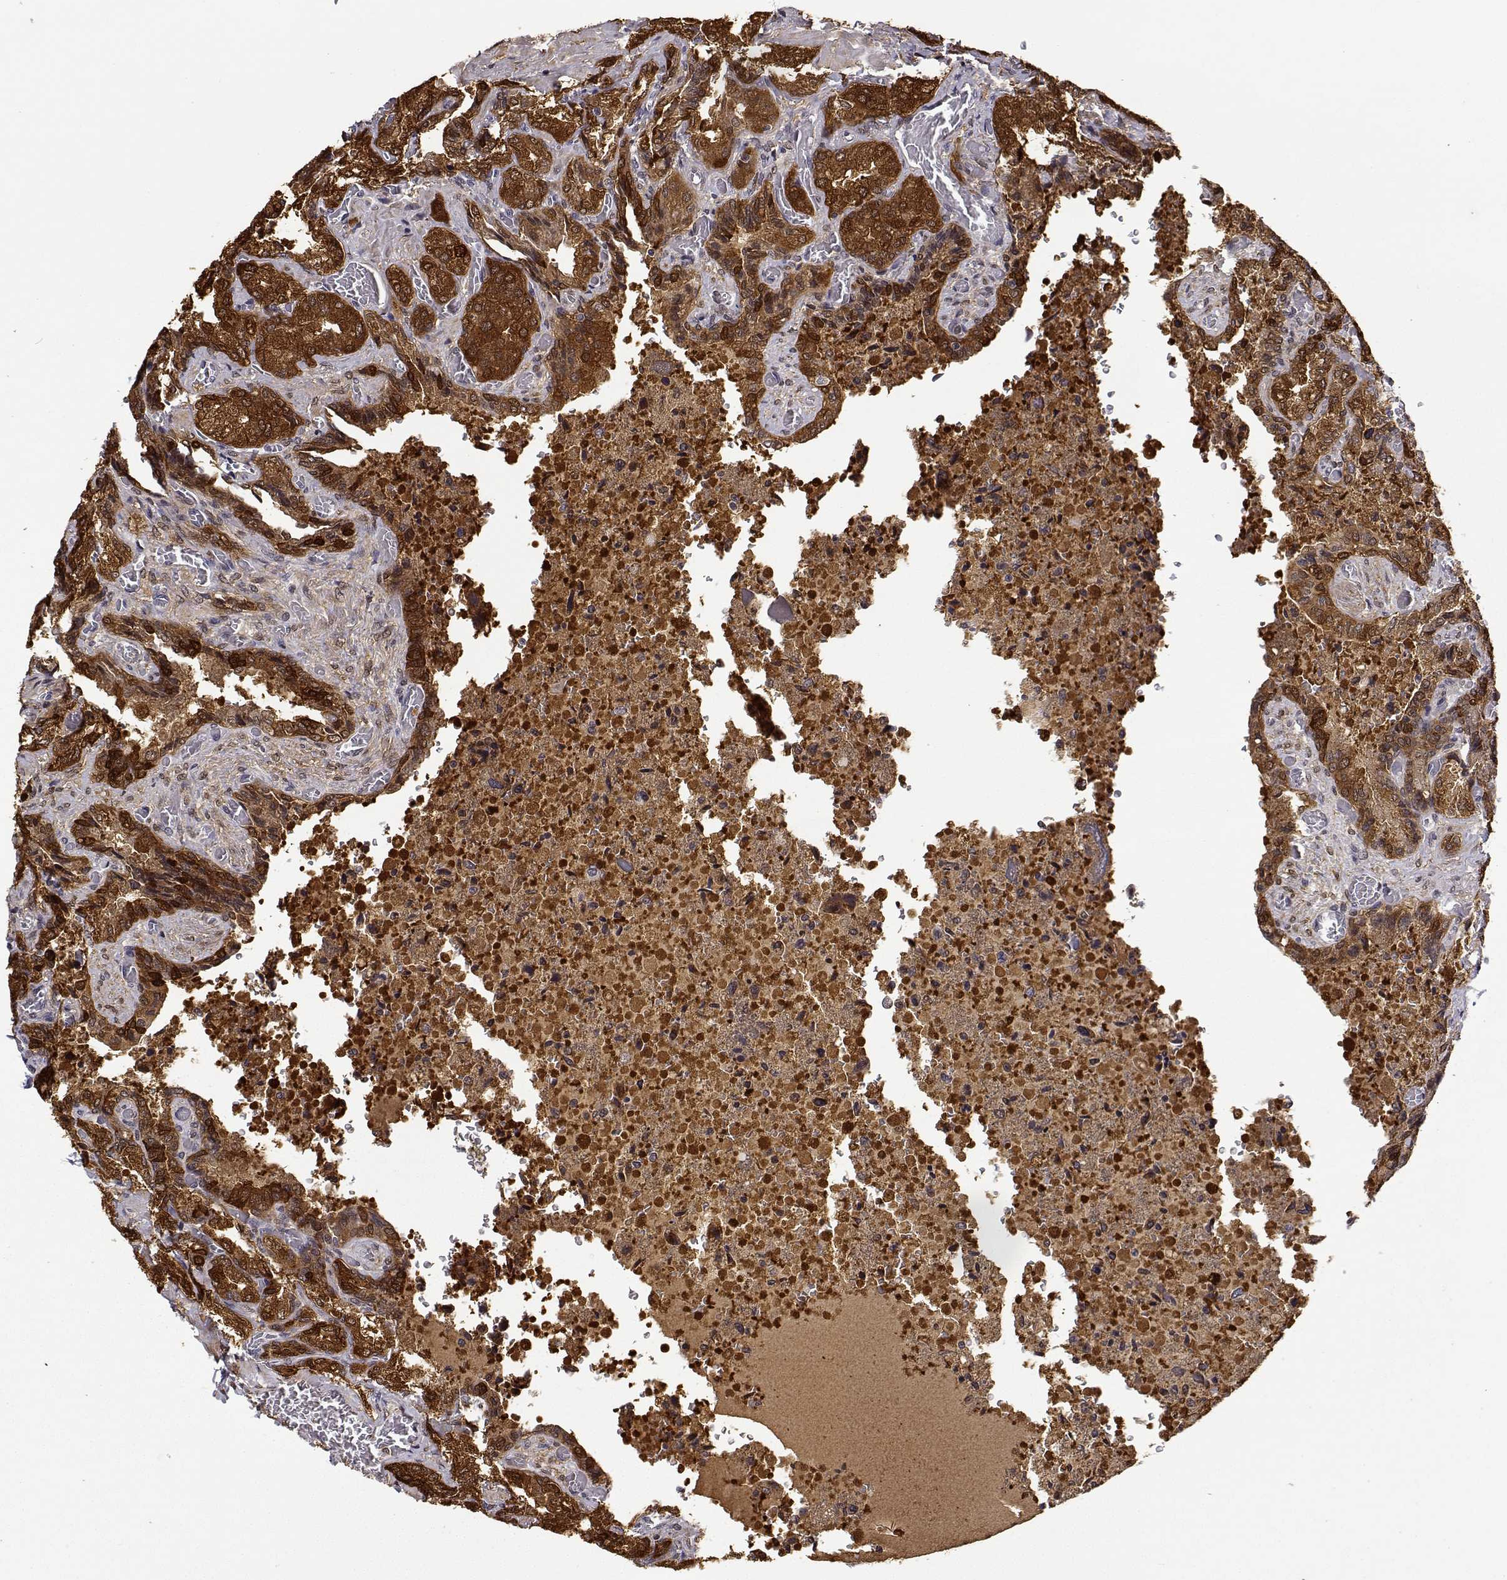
{"staining": {"intensity": "strong", "quantity": ">75%", "location": "cytoplasmic/membranous"}, "tissue": "seminal vesicle", "cell_type": "Glandular cells", "image_type": "normal", "snomed": [{"axis": "morphology", "description": "Normal tissue, NOS"}, {"axis": "topography", "description": "Seminal veicle"}], "caption": "Seminal vesicle stained with DAB (3,3'-diaminobenzidine) IHC demonstrates high levels of strong cytoplasmic/membranous staining in approximately >75% of glandular cells. (brown staining indicates protein expression, while blue staining denotes nuclei).", "gene": "PHGDH", "patient": {"sex": "male", "age": 68}}